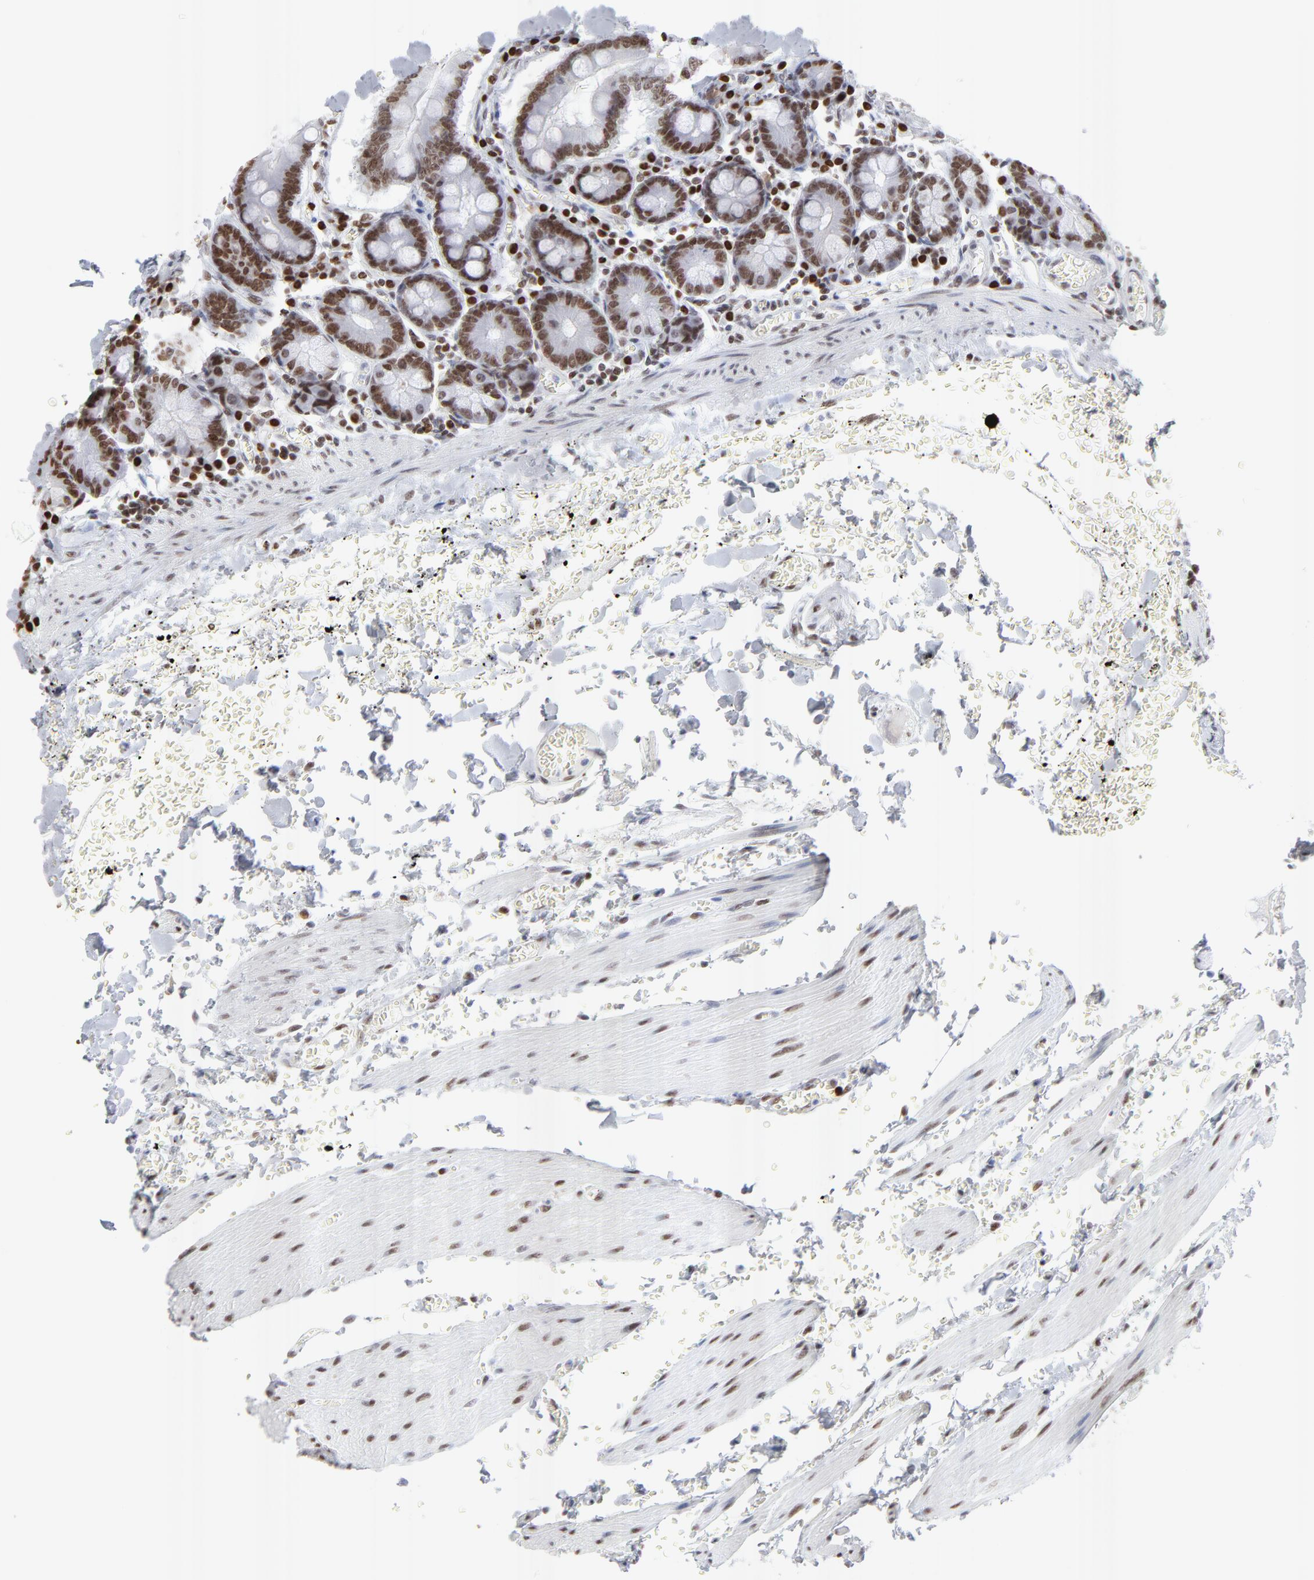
{"staining": {"intensity": "moderate", "quantity": "25%-75%", "location": "nuclear"}, "tissue": "small intestine", "cell_type": "Glandular cells", "image_type": "normal", "snomed": [{"axis": "morphology", "description": "Normal tissue, NOS"}, {"axis": "topography", "description": "Small intestine"}], "caption": "Immunohistochemistry histopathology image of normal human small intestine stained for a protein (brown), which exhibits medium levels of moderate nuclear positivity in approximately 25%-75% of glandular cells.", "gene": "PARP1", "patient": {"sex": "male", "age": 71}}